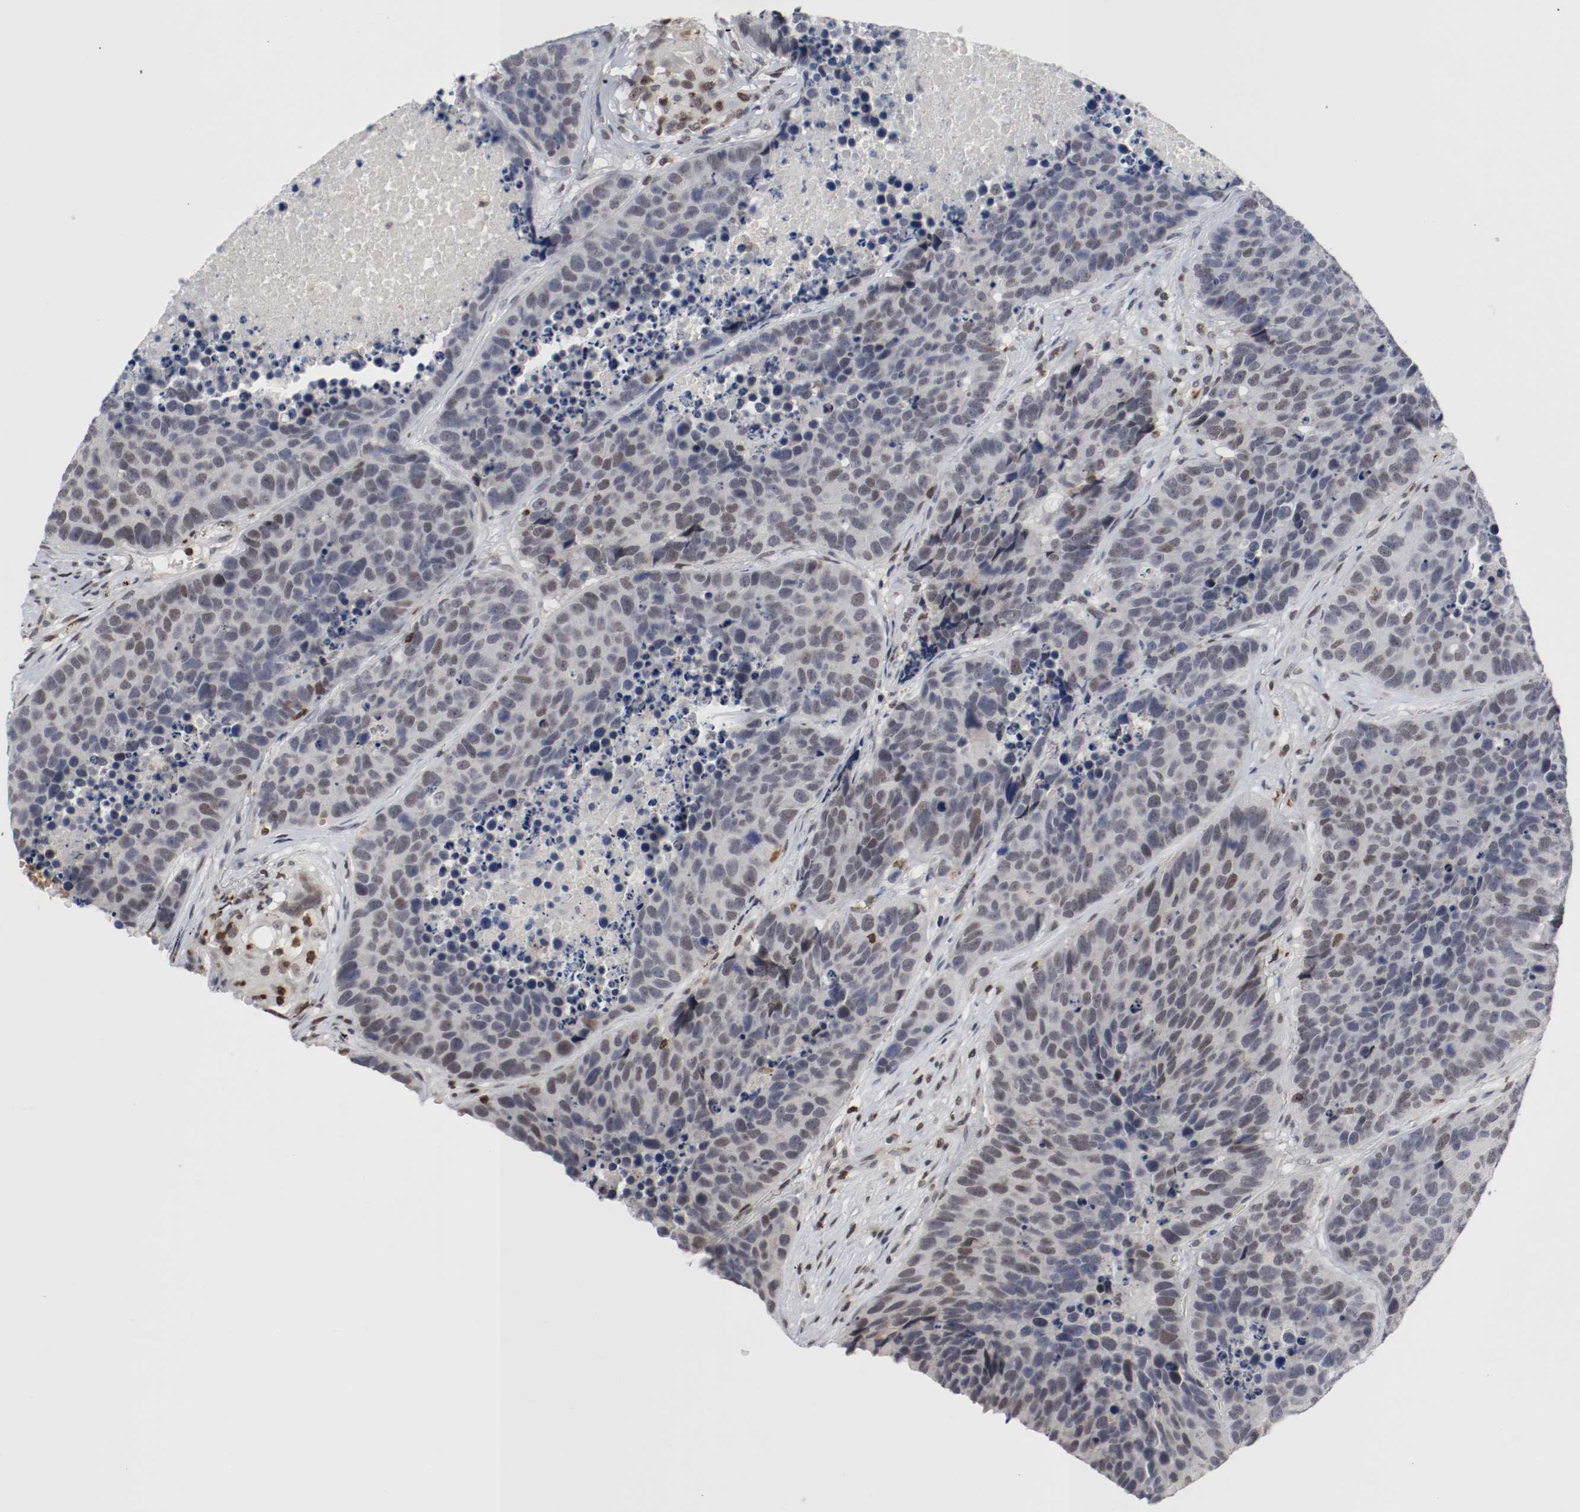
{"staining": {"intensity": "weak", "quantity": "<25%", "location": "nuclear"}, "tissue": "carcinoid", "cell_type": "Tumor cells", "image_type": "cancer", "snomed": [{"axis": "morphology", "description": "Carcinoid, malignant, NOS"}, {"axis": "topography", "description": "Lung"}], "caption": "Immunohistochemical staining of carcinoid (malignant) demonstrates no significant expression in tumor cells.", "gene": "JUND", "patient": {"sex": "male", "age": 60}}